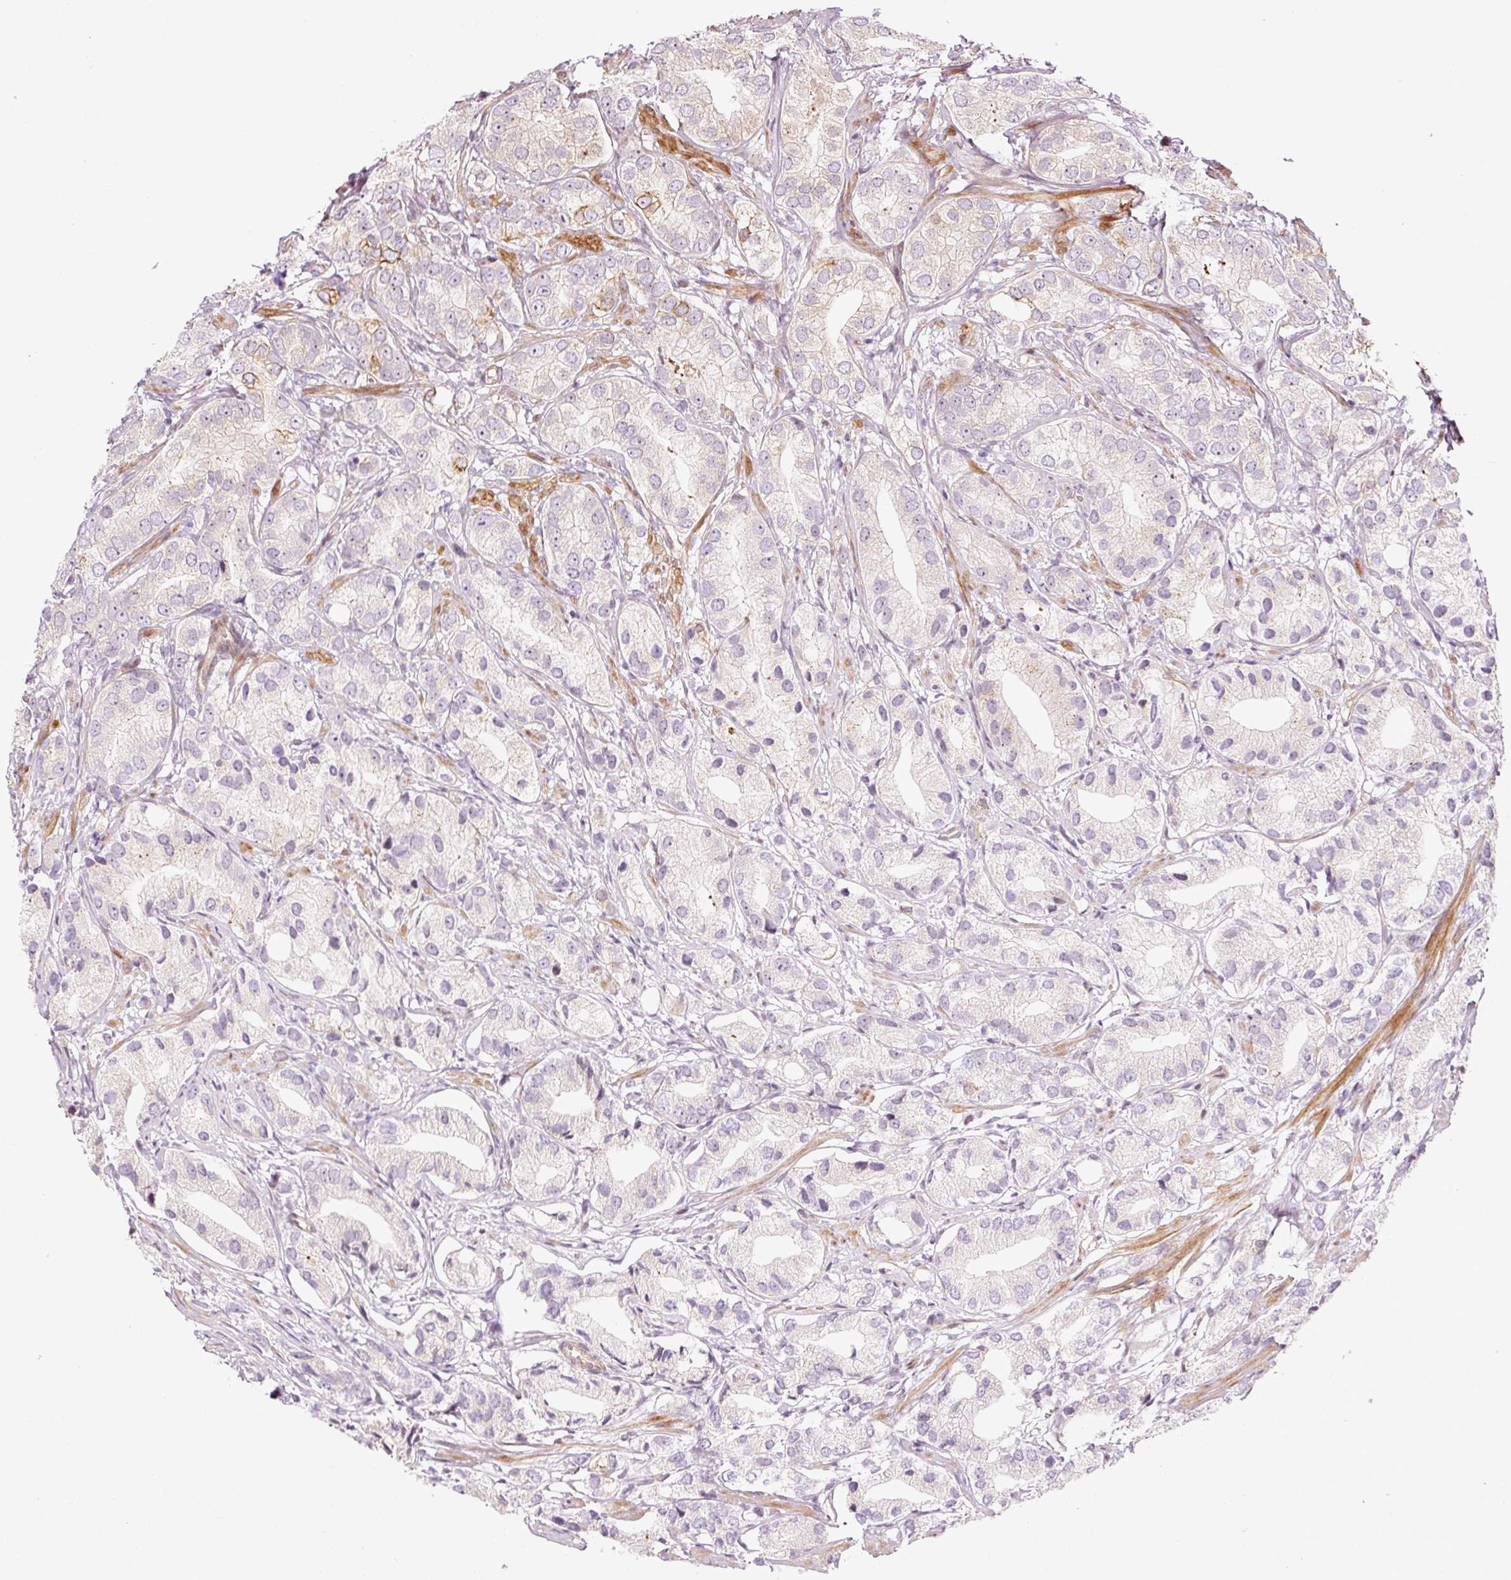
{"staining": {"intensity": "weak", "quantity": "<25%", "location": "cytoplasmic/membranous"}, "tissue": "prostate cancer", "cell_type": "Tumor cells", "image_type": "cancer", "snomed": [{"axis": "morphology", "description": "Adenocarcinoma, High grade"}, {"axis": "topography", "description": "Prostate"}], "caption": "High power microscopy micrograph of an IHC micrograph of high-grade adenocarcinoma (prostate), revealing no significant staining in tumor cells.", "gene": "ANKRD20A1", "patient": {"sex": "male", "age": 82}}